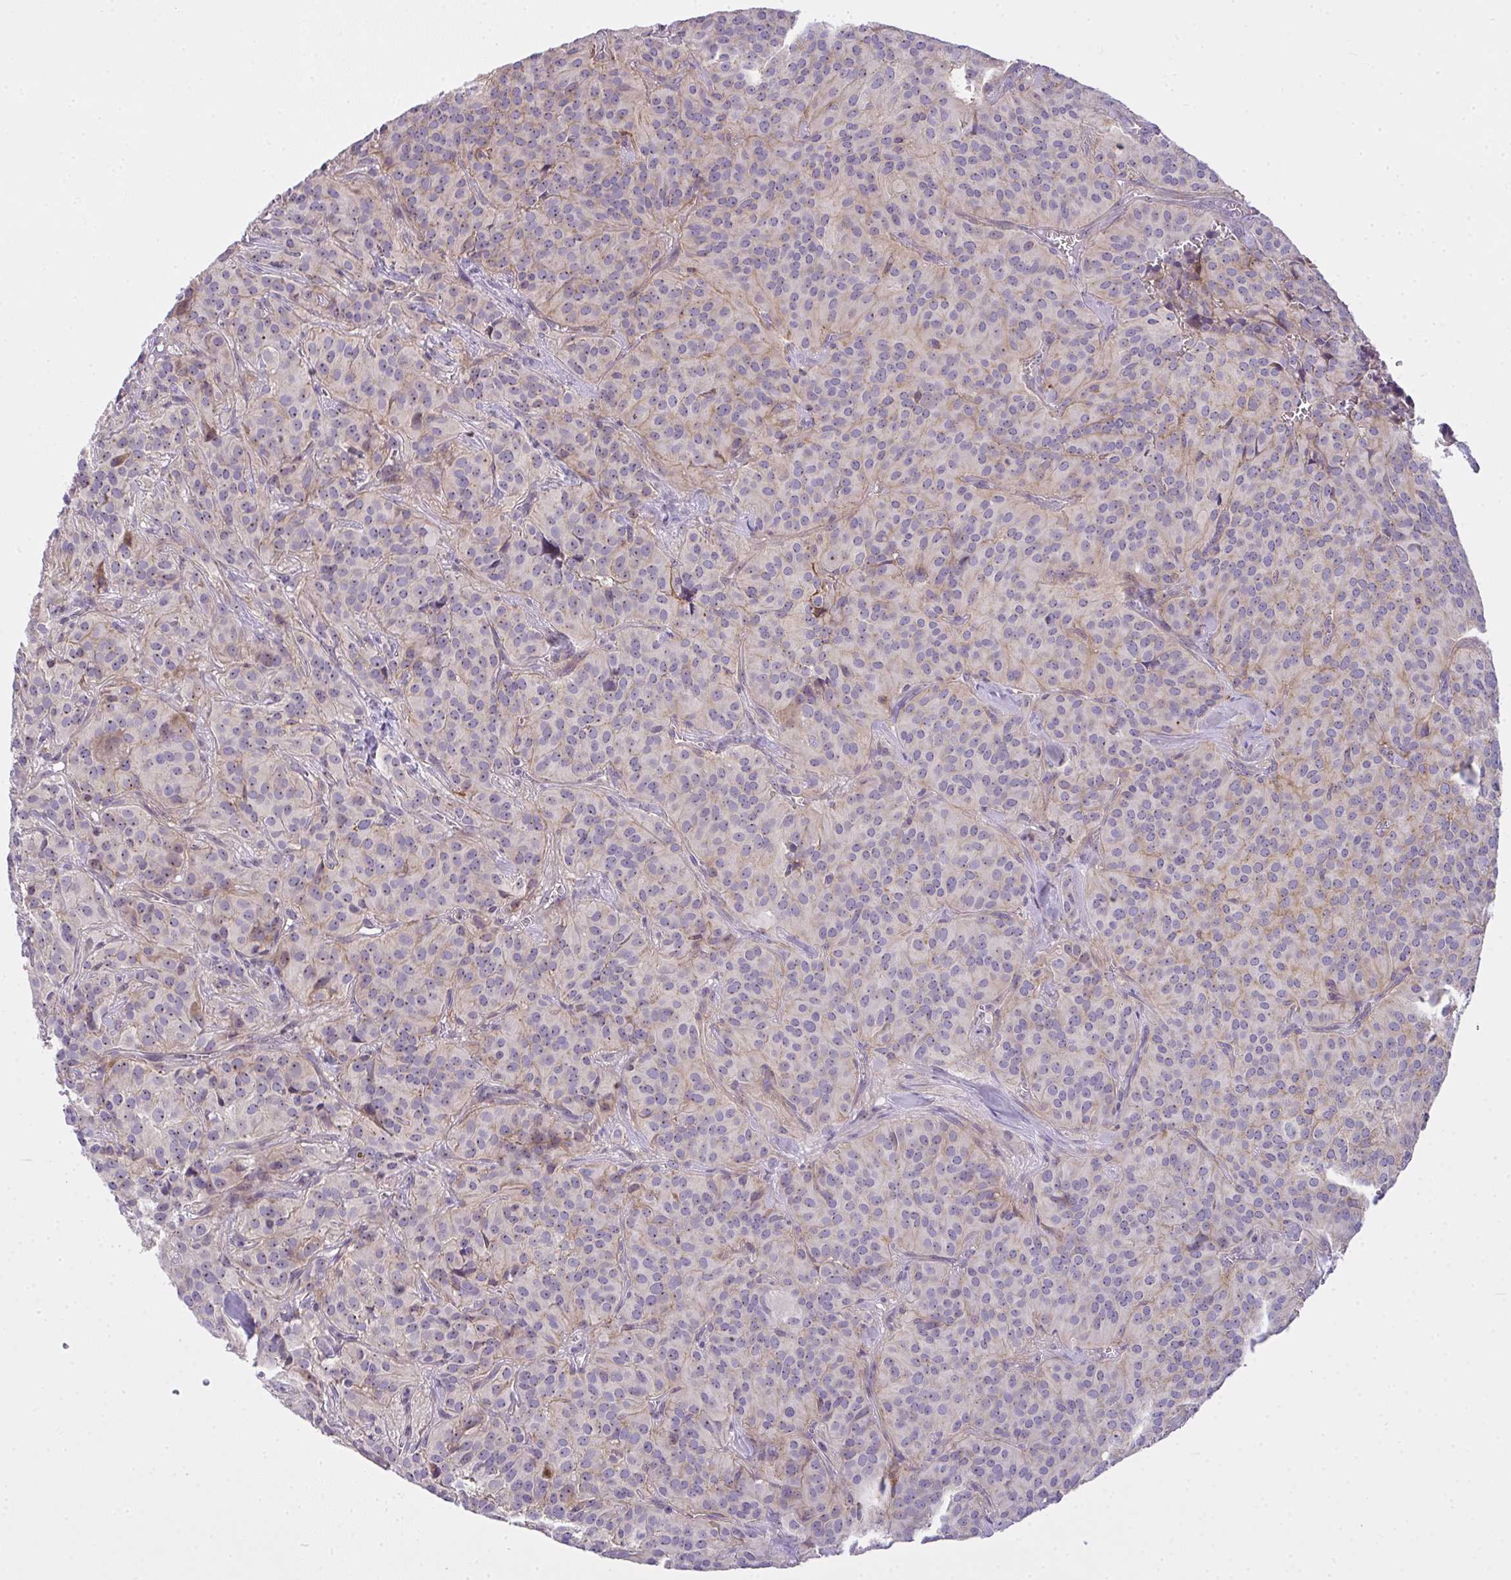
{"staining": {"intensity": "negative", "quantity": "none", "location": "none"}, "tissue": "glioma", "cell_type": "Tumor cells", "image_type": "cancer", "snomed": [{"axis": "morphology", "description": "Glioma, malignant, Low grade"}, {"axis": "topography", "description": "Brain"}], "caption": "High power microscopy histopathology image of an IHC micrograph of glioma, revealing no significant staining in tumor cells.", "gene": "NT5C1A", "patient": {"sex": "male", "age": 42}}